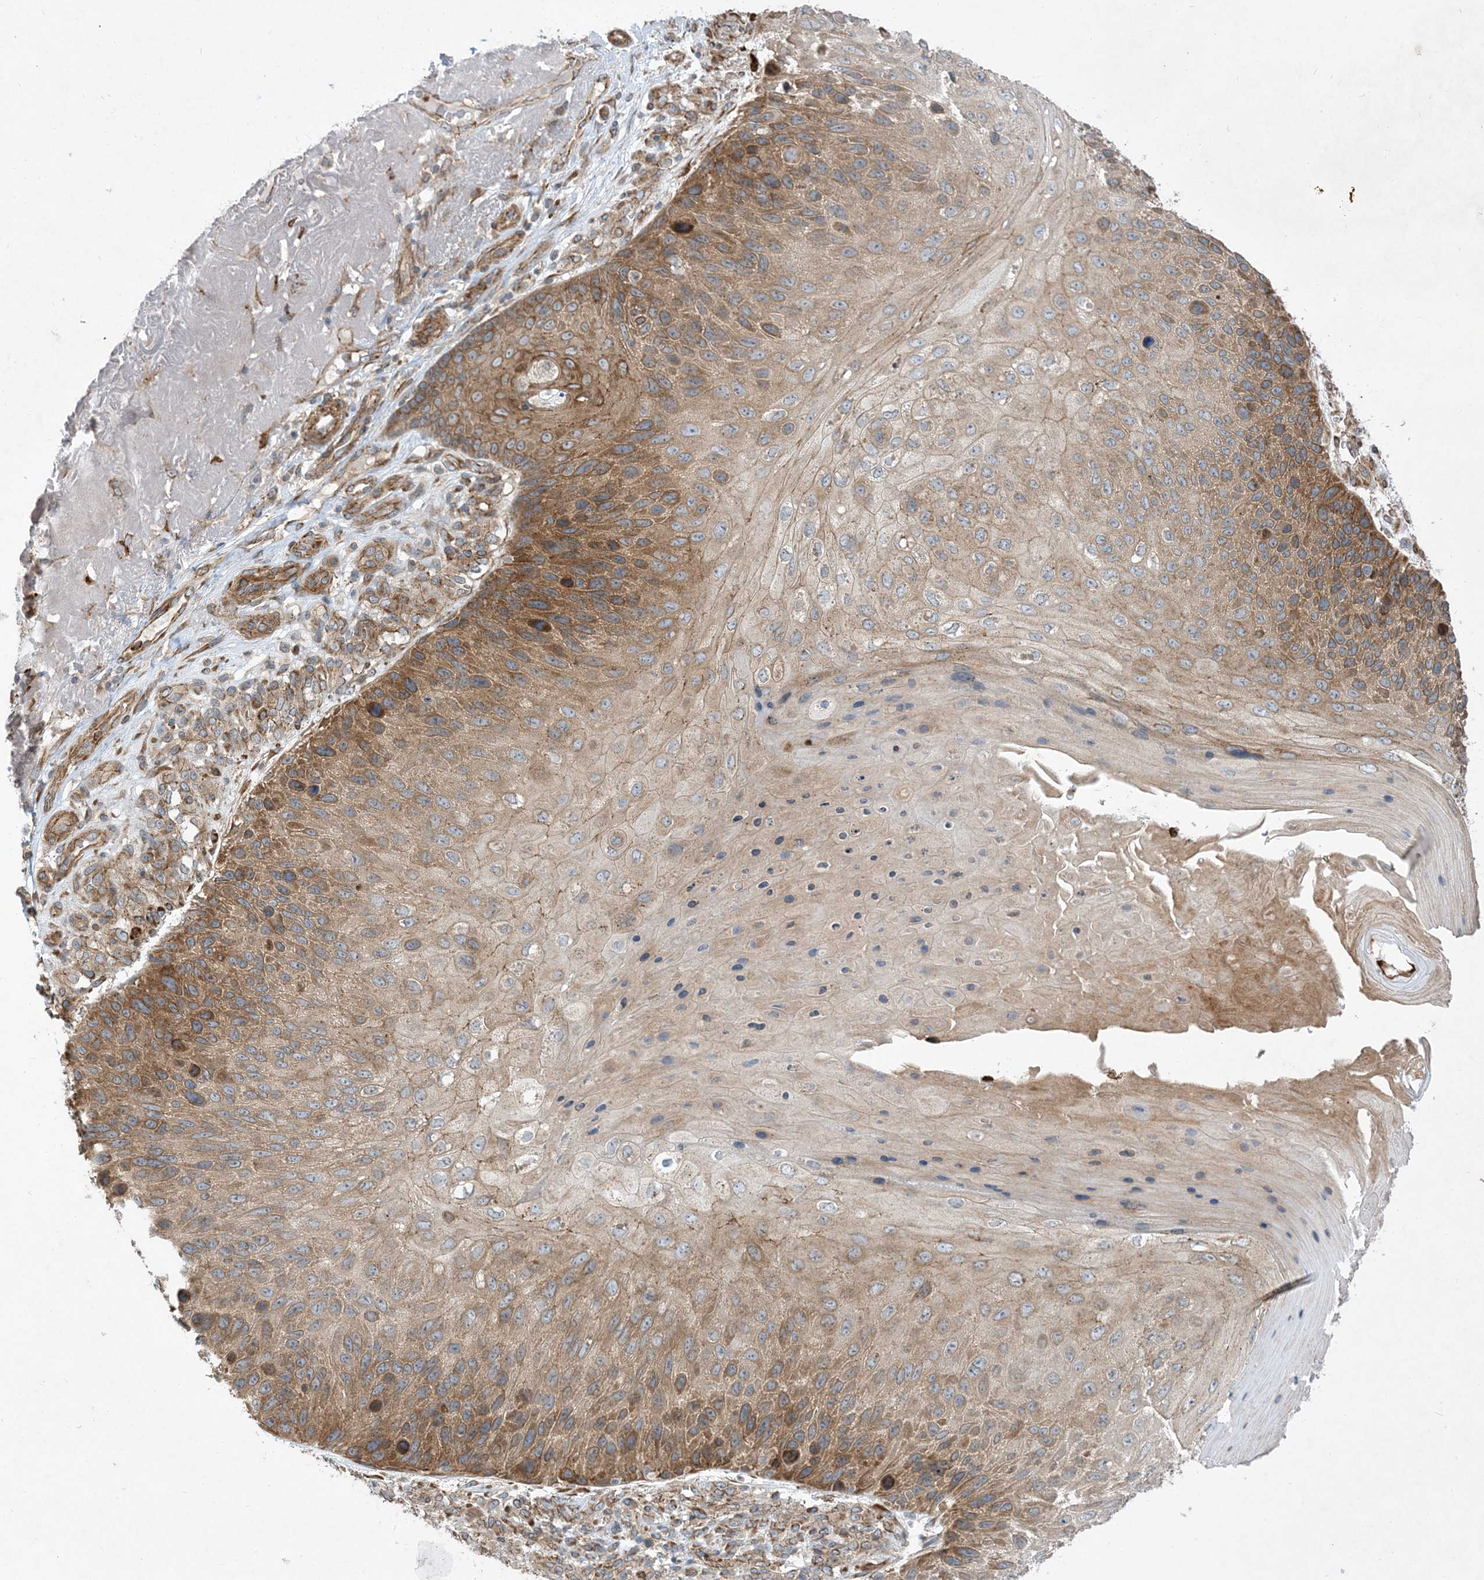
{"staining": {"intensity": "moderate", "quantity": ">75%", "location": "cytoplasmic/membranous"}, "tissue": "skin cancer", "cell_type": "Tumor cells", "image_type": "cancer", "snomed": [{"axis": "morphology", "description": "Squamous cell carcinoma, NOS"}, {"axis": "topography", "description": "Skin"}], "caption": "The micrograph shows immunohistochemical staining of skin cancer (squamous cell carcinoma). There is moderate cytoplasmic/membranous positivity is seen in approximately >75% of tumor cells.", "gene": "OTOP1", "patient": {"sex": "female", "age": 88}}